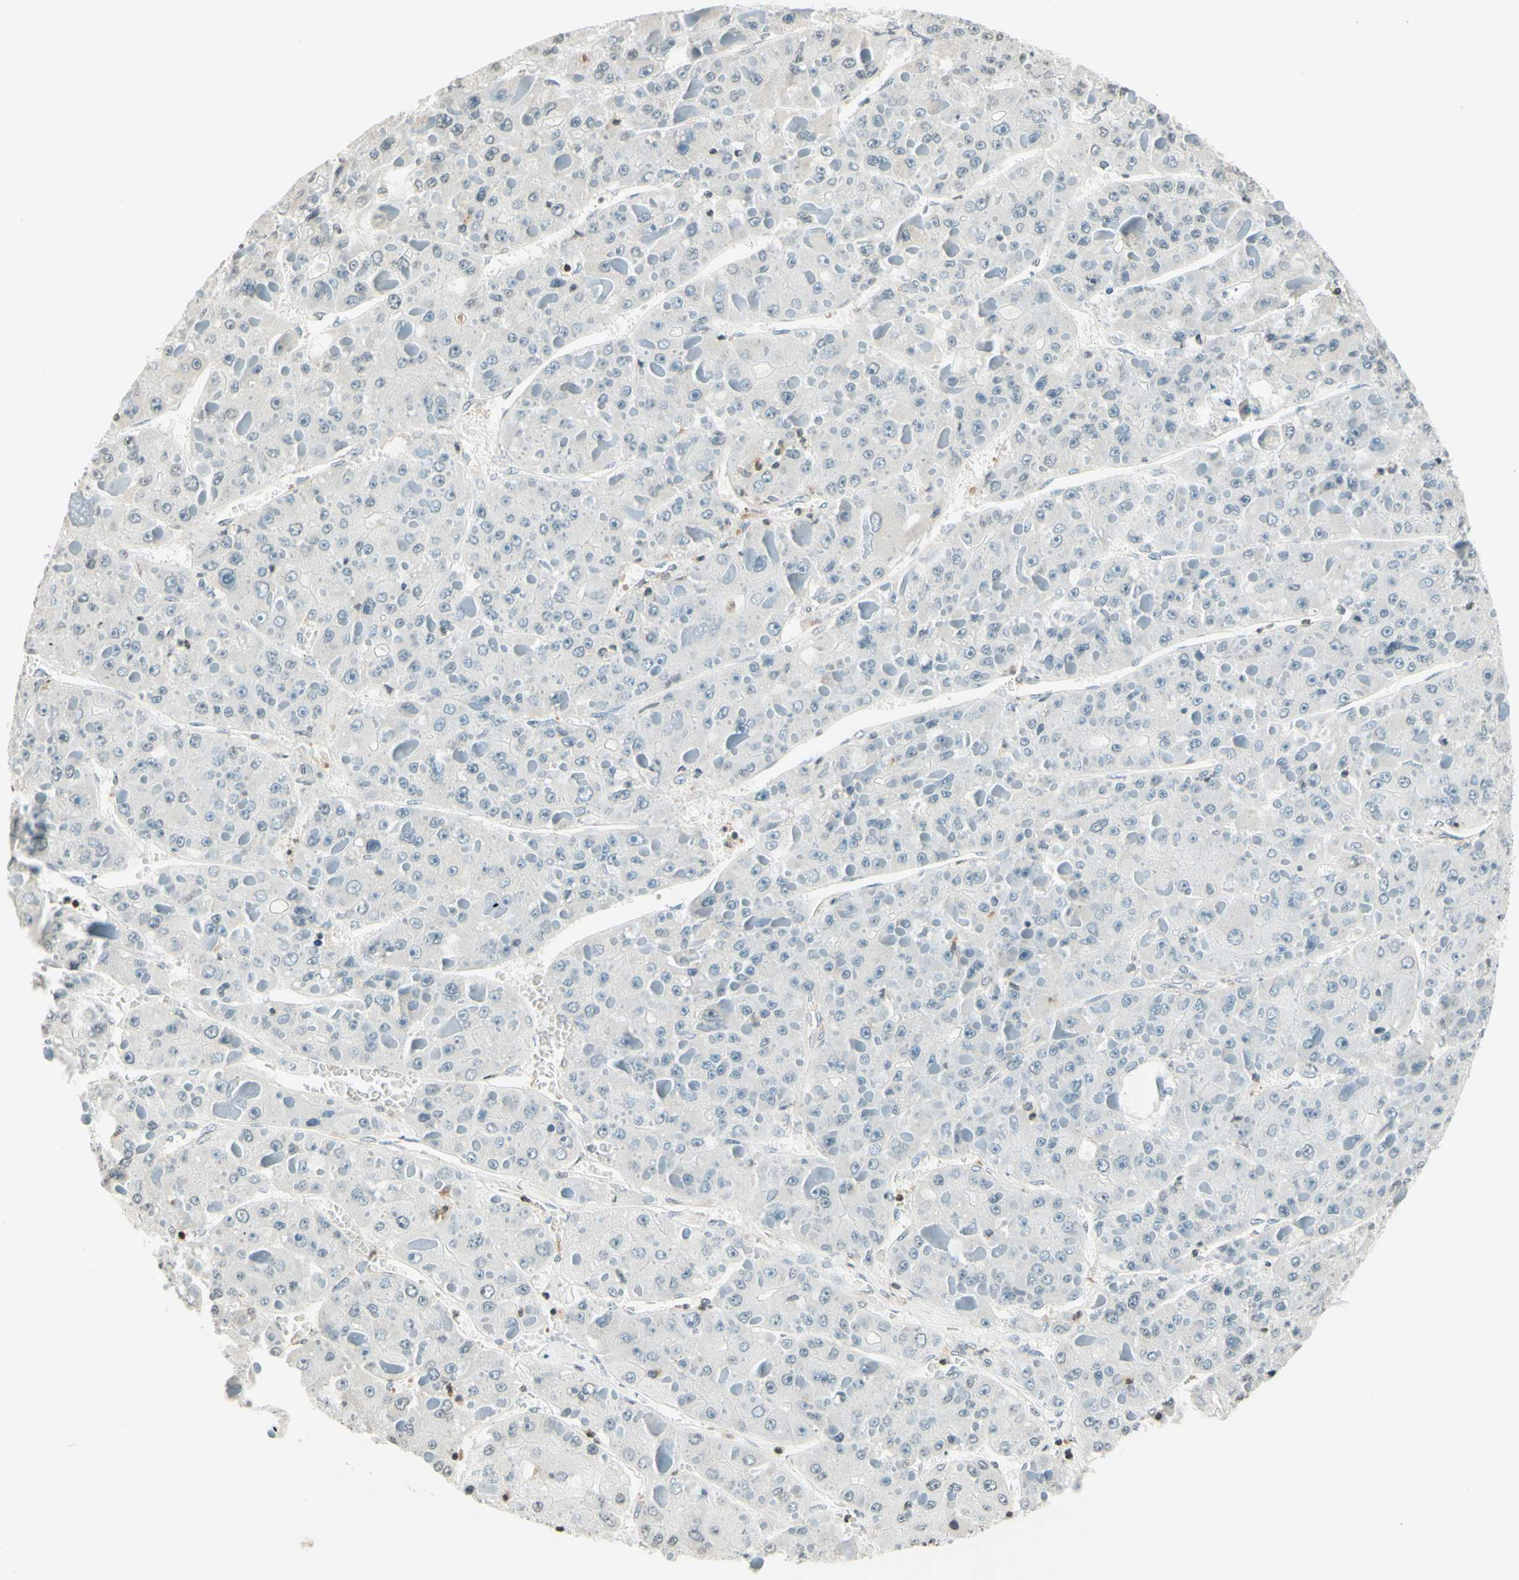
{"staining": {"intensity": "negative", "quantity": "none", "location": "none"}, "tissue": "liver cancer", "cell_type": "Tumor cells", "image_type": "cancer", "snomed": [{"axis": "morphology", "description": "Carcinoma, Hepatocellular, NOS"}, {"axis": "topography", "description": "Liver"}], "caption": "This is an IHC image of liver cancer. There is no staining in tumor cells.", "gene": "WIPF1", "patient": {"sex": "female", "age": 73}}